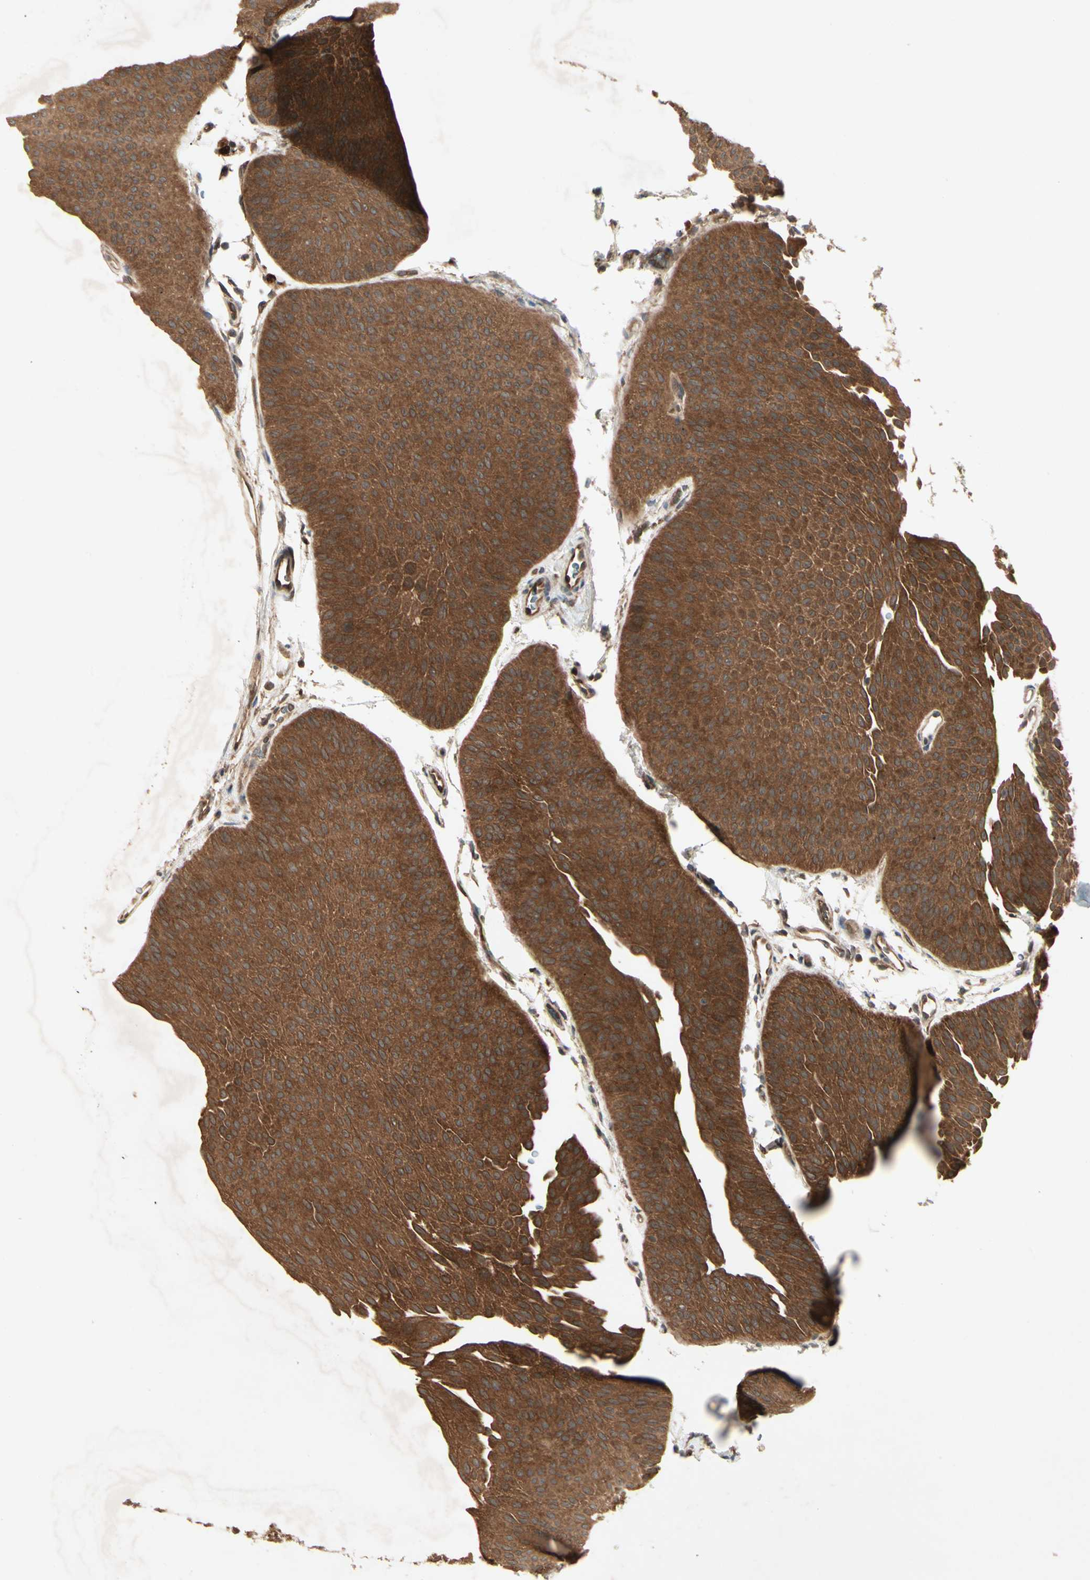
{"staining": {"intensity": "strong", "quantity": ">75%", "location": "cytoplasmic/membranous"}, "tissue": "urothelial cancer", "cell_type": "Tumor cells", "image_type": "cancer", "snomed": [{"axis": "morphology", "description": "Urothelial carcinoma, Low grade"}, {"axis": "topography", "description": "Urinary bladder"}], "caption": "Immunohistochemistry (IHC) (DAB (3,3'-diaminobenzidine)) staining of human low-grade urothelial carcinoma shows strong cytoplasmic/membranous protein staining in about >75% of tumor cells.", "gene": "RNF14", "patient": {"sex": "female", "age": 60}}